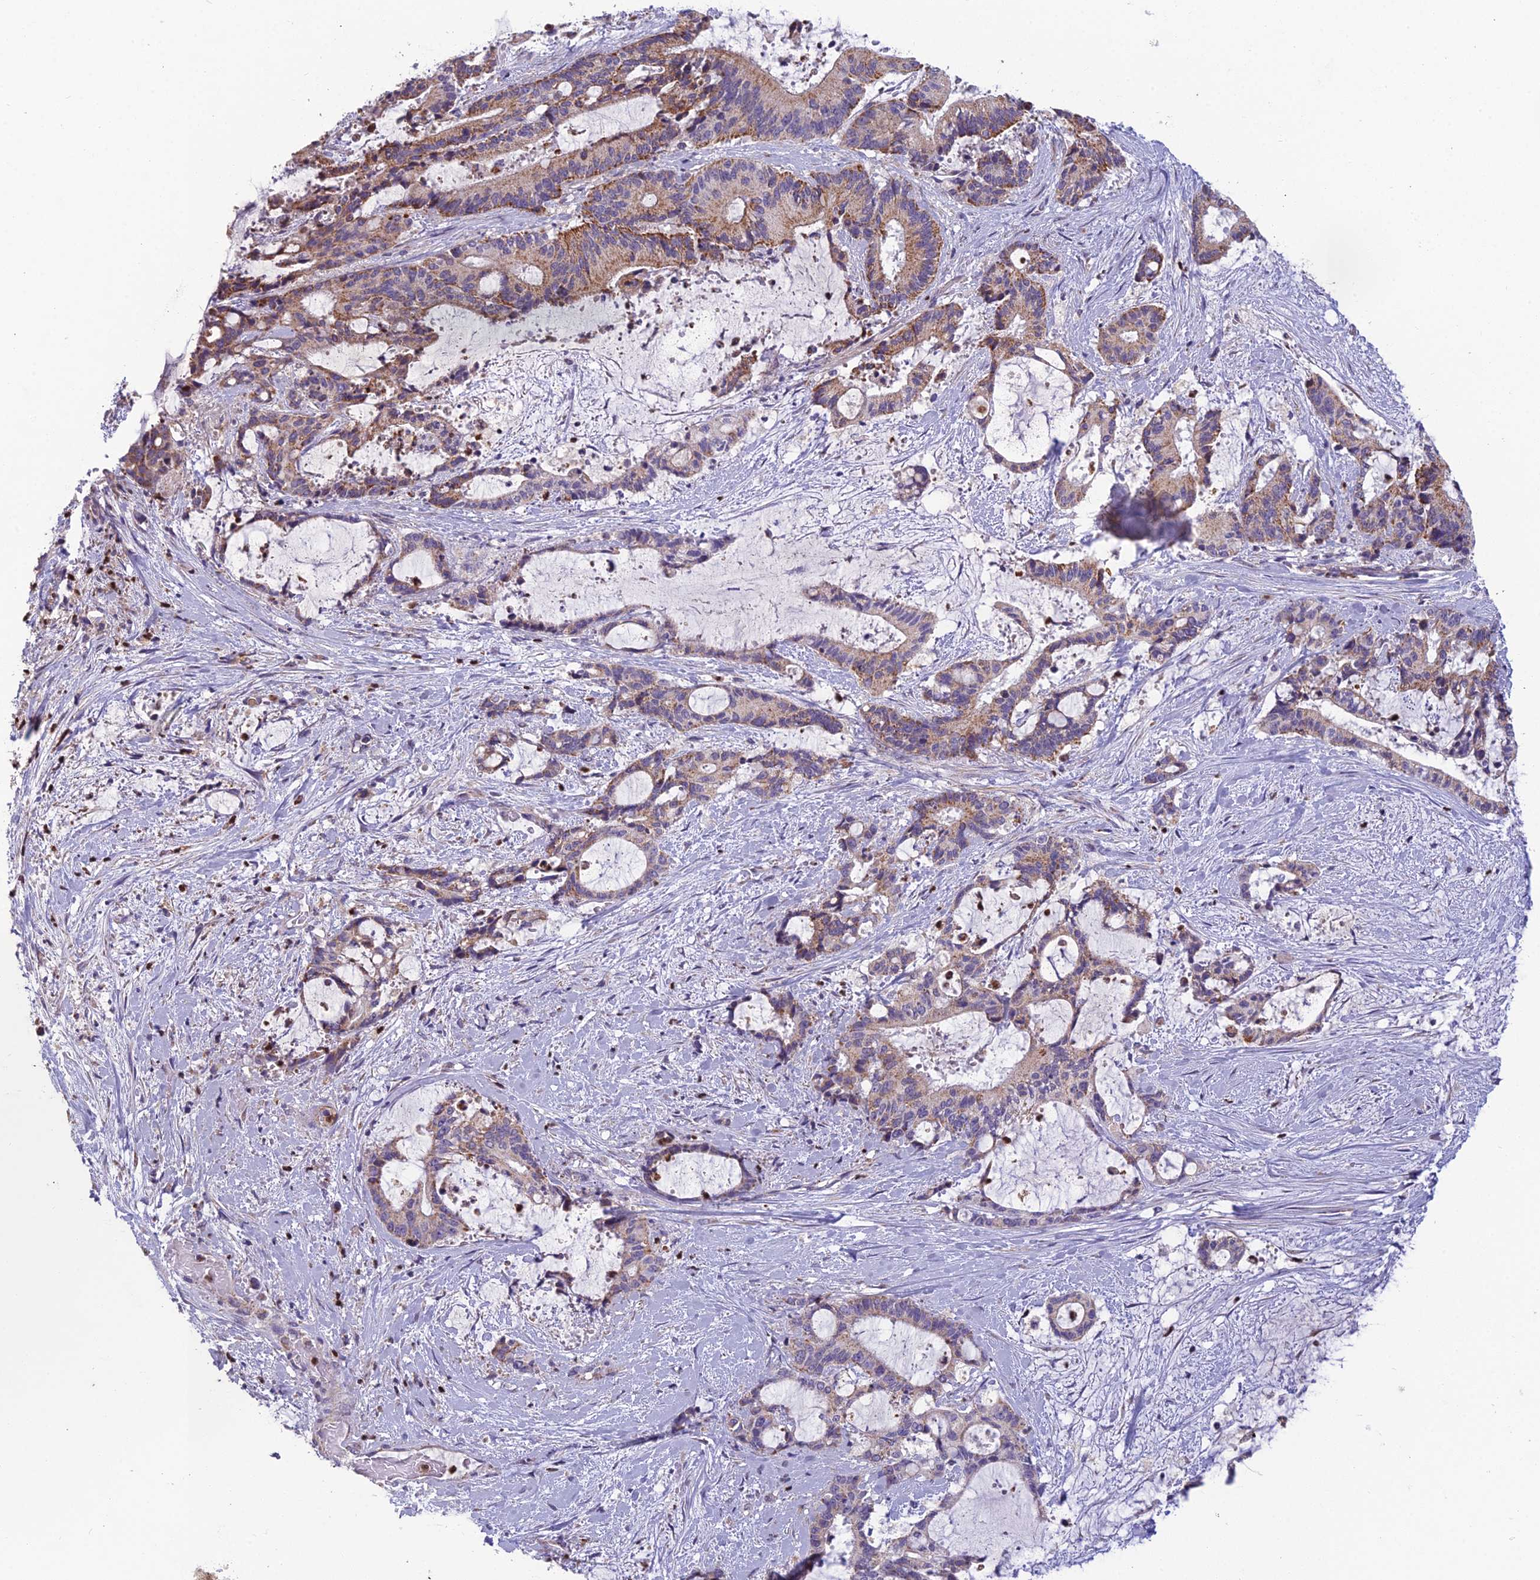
{"staining": {"intensity": "moderate", "quantity": ">75%", "location": "cytoplasmic/membranous"}, "tissue": "liver cancer", "cell_type": "Tumor cells", "image_type": "cancer", "snomed": [{"axis": "morphology", "description": "Normal tissue, NOS"}, {"axis": "morphology", "description": "Cholangiocarcinoma"}, {"axis": "topography", "description": "Liver"}, {"axis": "topography", "description": "Peripheral nerve tissue"}], "caption": "A histopathology image of liver cancer (cholangiocarcinoma) stained for a protein shows moderate cytoplasmic/membranous brown staining in tumor cells.", "gene": "ENSG00000188897", "patient": {"sex": "female", "age": 73}}